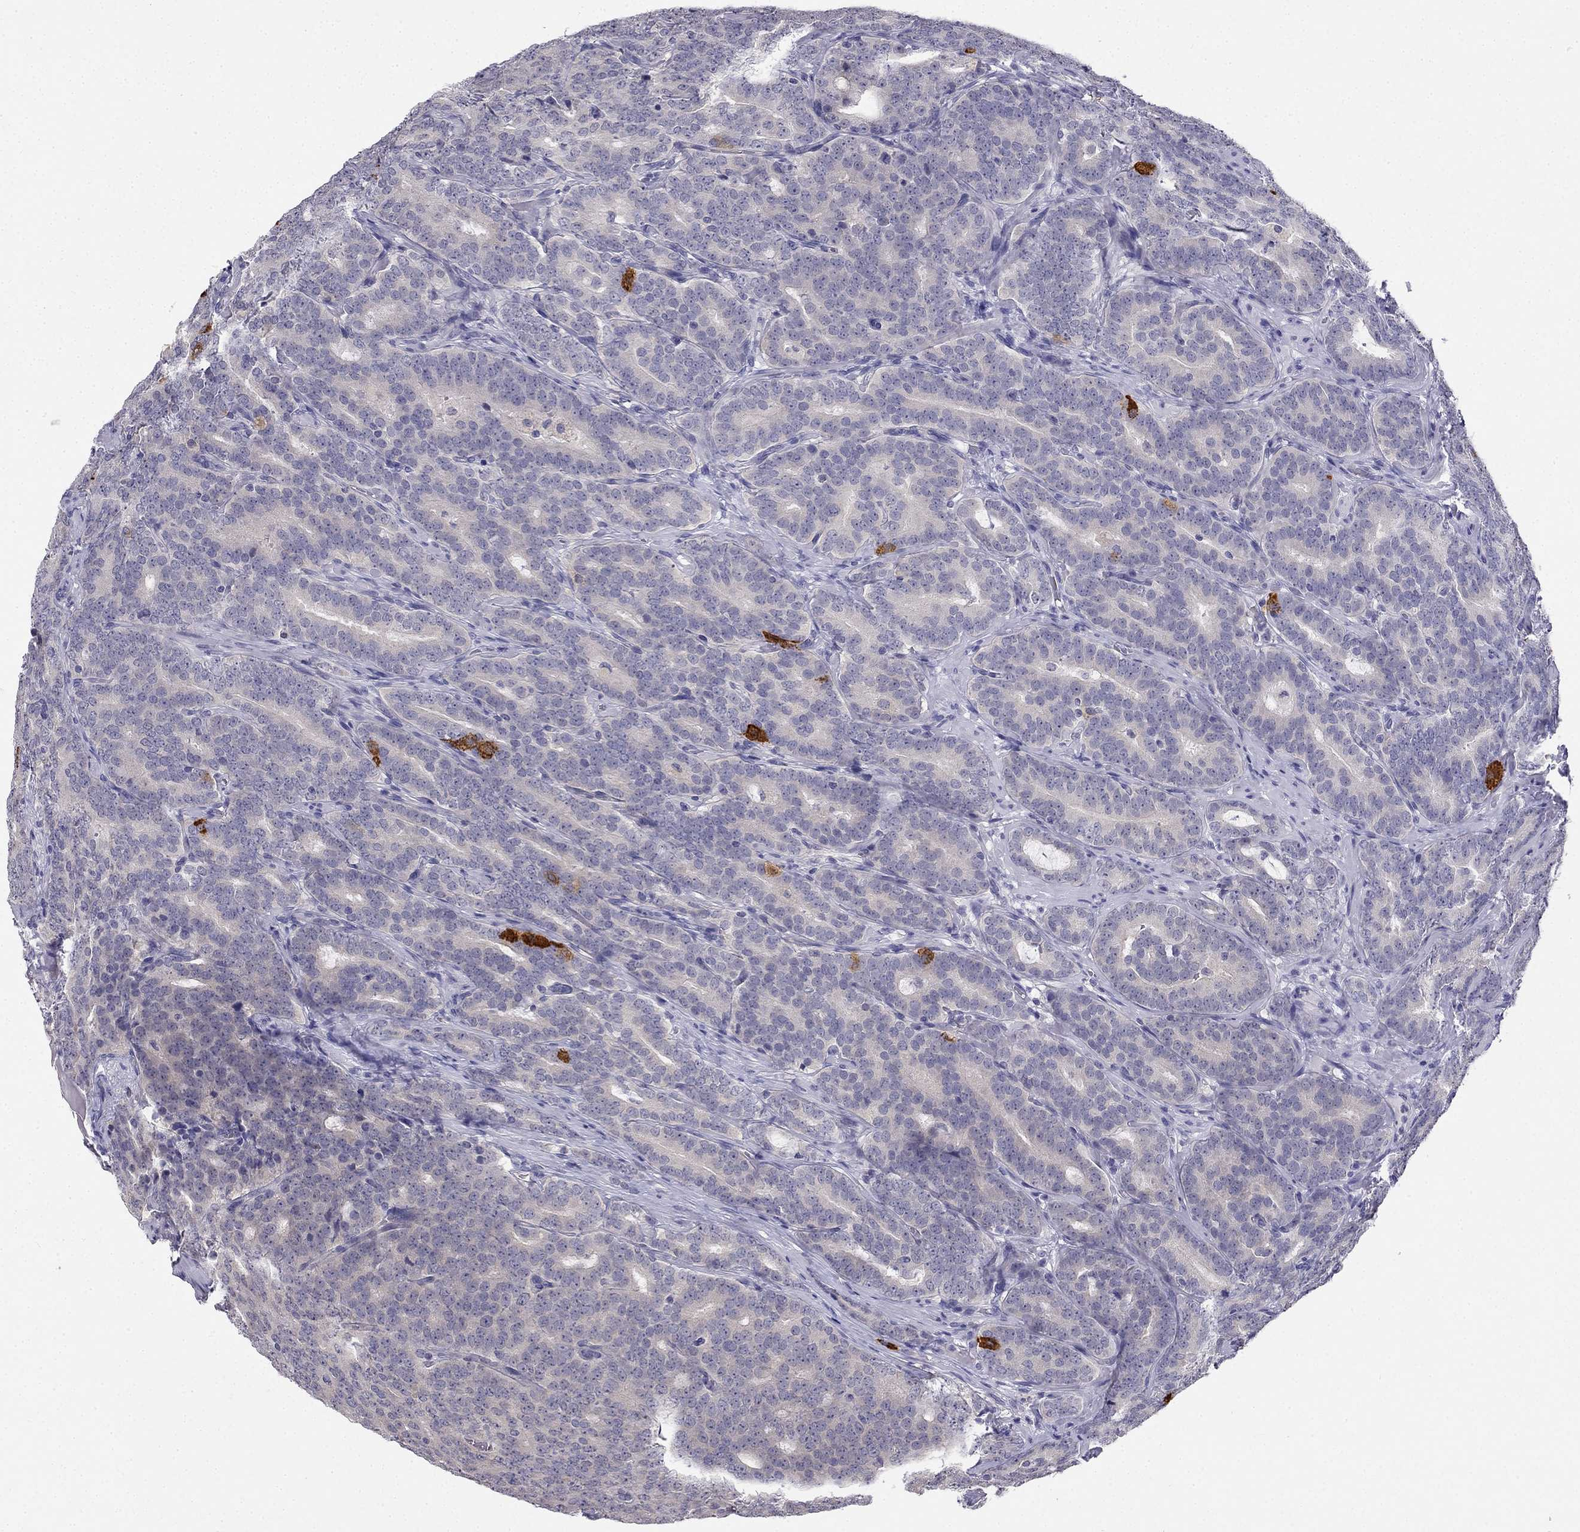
{"staining": {"intensity": "strong", "quantity": "<25%", "location": "cytoplasmic/membranous"}, "tissue": "prostate cancer", "cell_type": "Tumor cells", "image_type": "cancer", "snomed": [{"axis": "morphology", "description": "Adenocarcinoma, NOS"}, {"axis": "topography", "description": "Prostate"}], "caption": "Protein analysis of prostate adenocarcinoma tissue demonstrates strong cytoplasmic/membranous positivity in approximately <25% of tumor cells.", "gene": "C16orf89", "patient": {"sex": "male", "age": 71}}